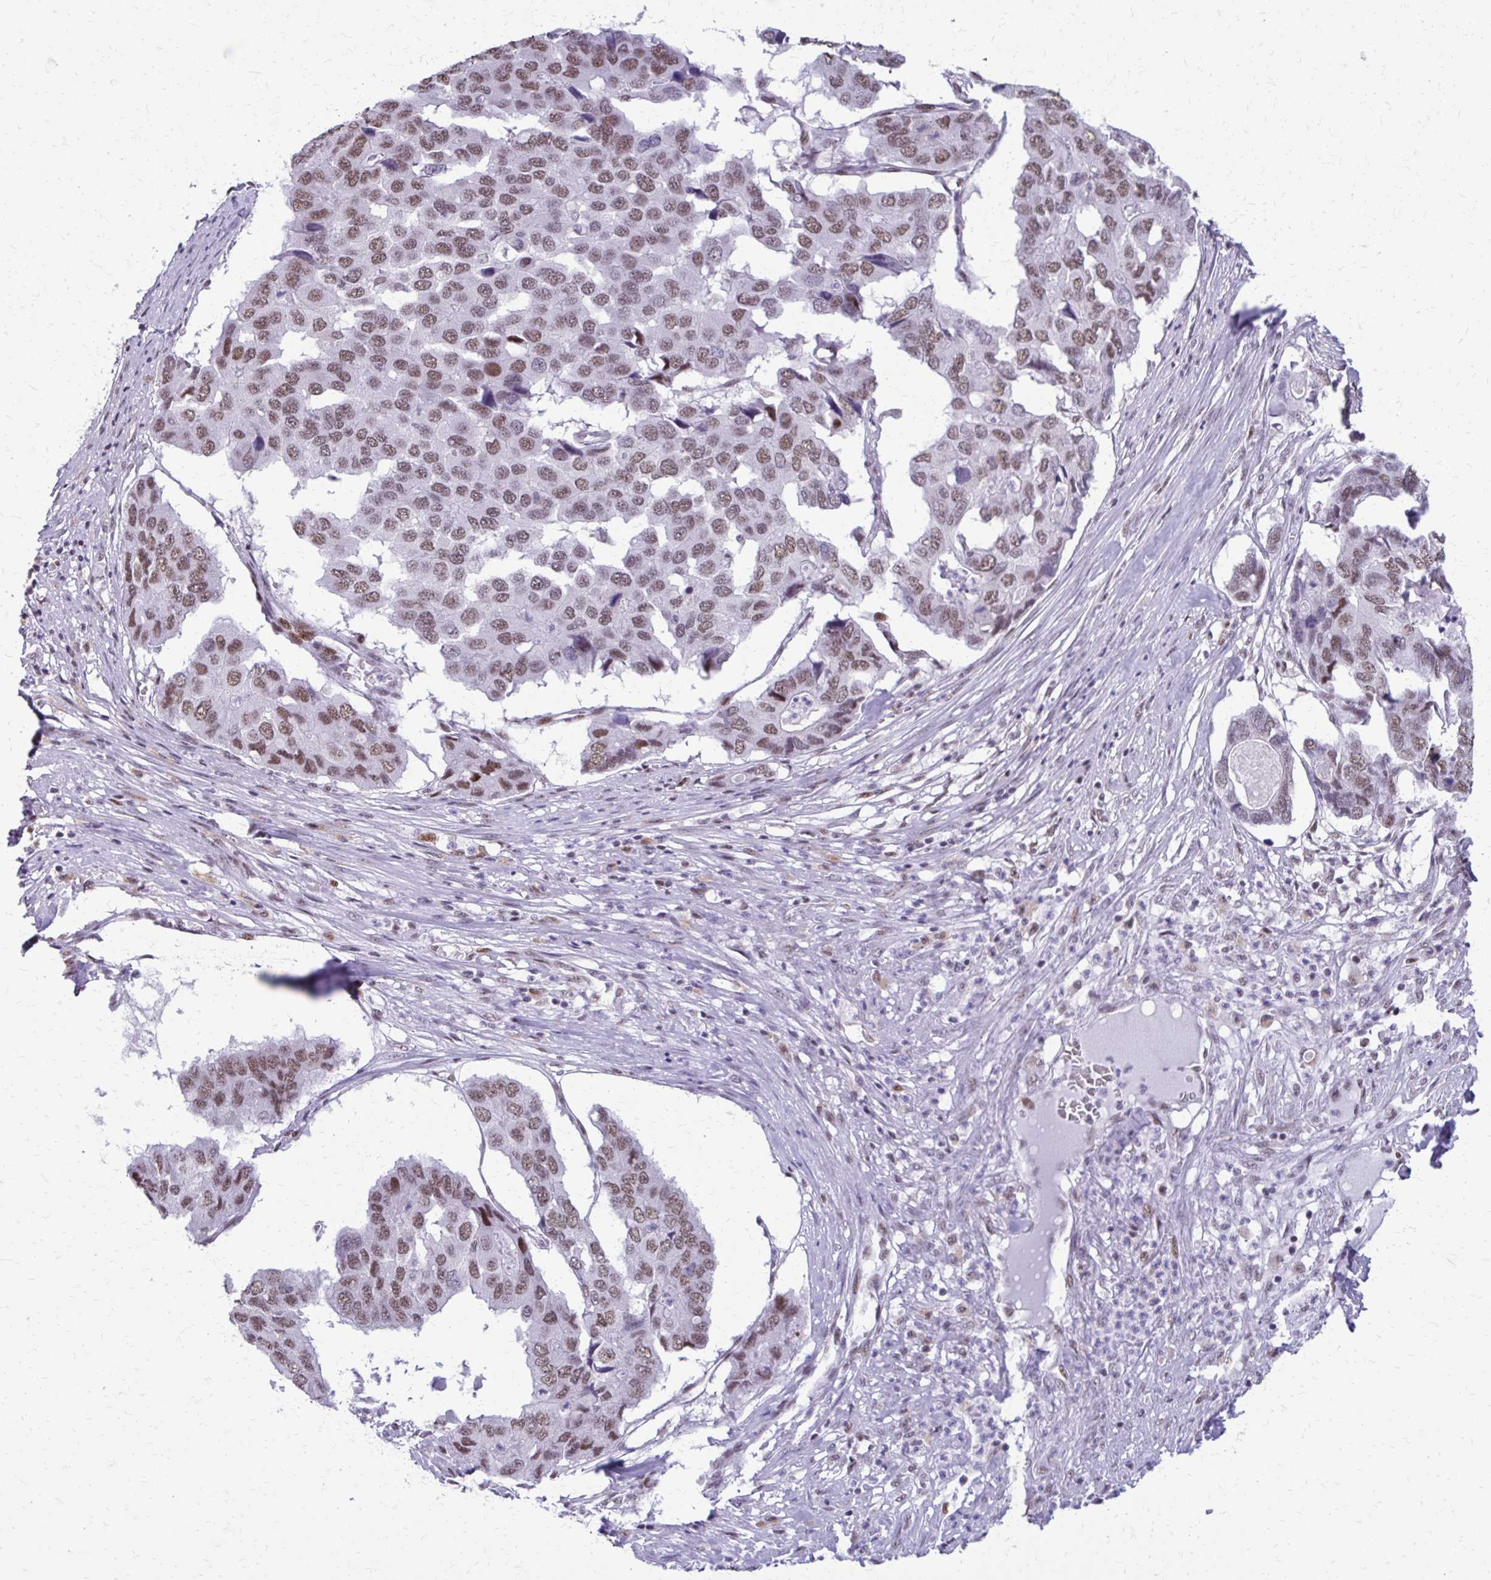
{"staining": {"intensity": "moderate", "quantity": ">75%", "location": "nuclear"}, "tissue": "pancreatic cancer", "cell_type": "Tumor cells", "image_type": "cancer", "snomed": [{"axis": "morphology", "description": "Adenocarcinoma, NOS"}, {"axis": "topography", "description": "Pancreas"}], "caption": "Brown immunohistochemical staining in adenocarcinoma (pancreatic) demonstrates moderate nuclear staining in about >75% of tumor cells.", "gene": "SS18", "patient": {"sex": "male", "age": 50}}